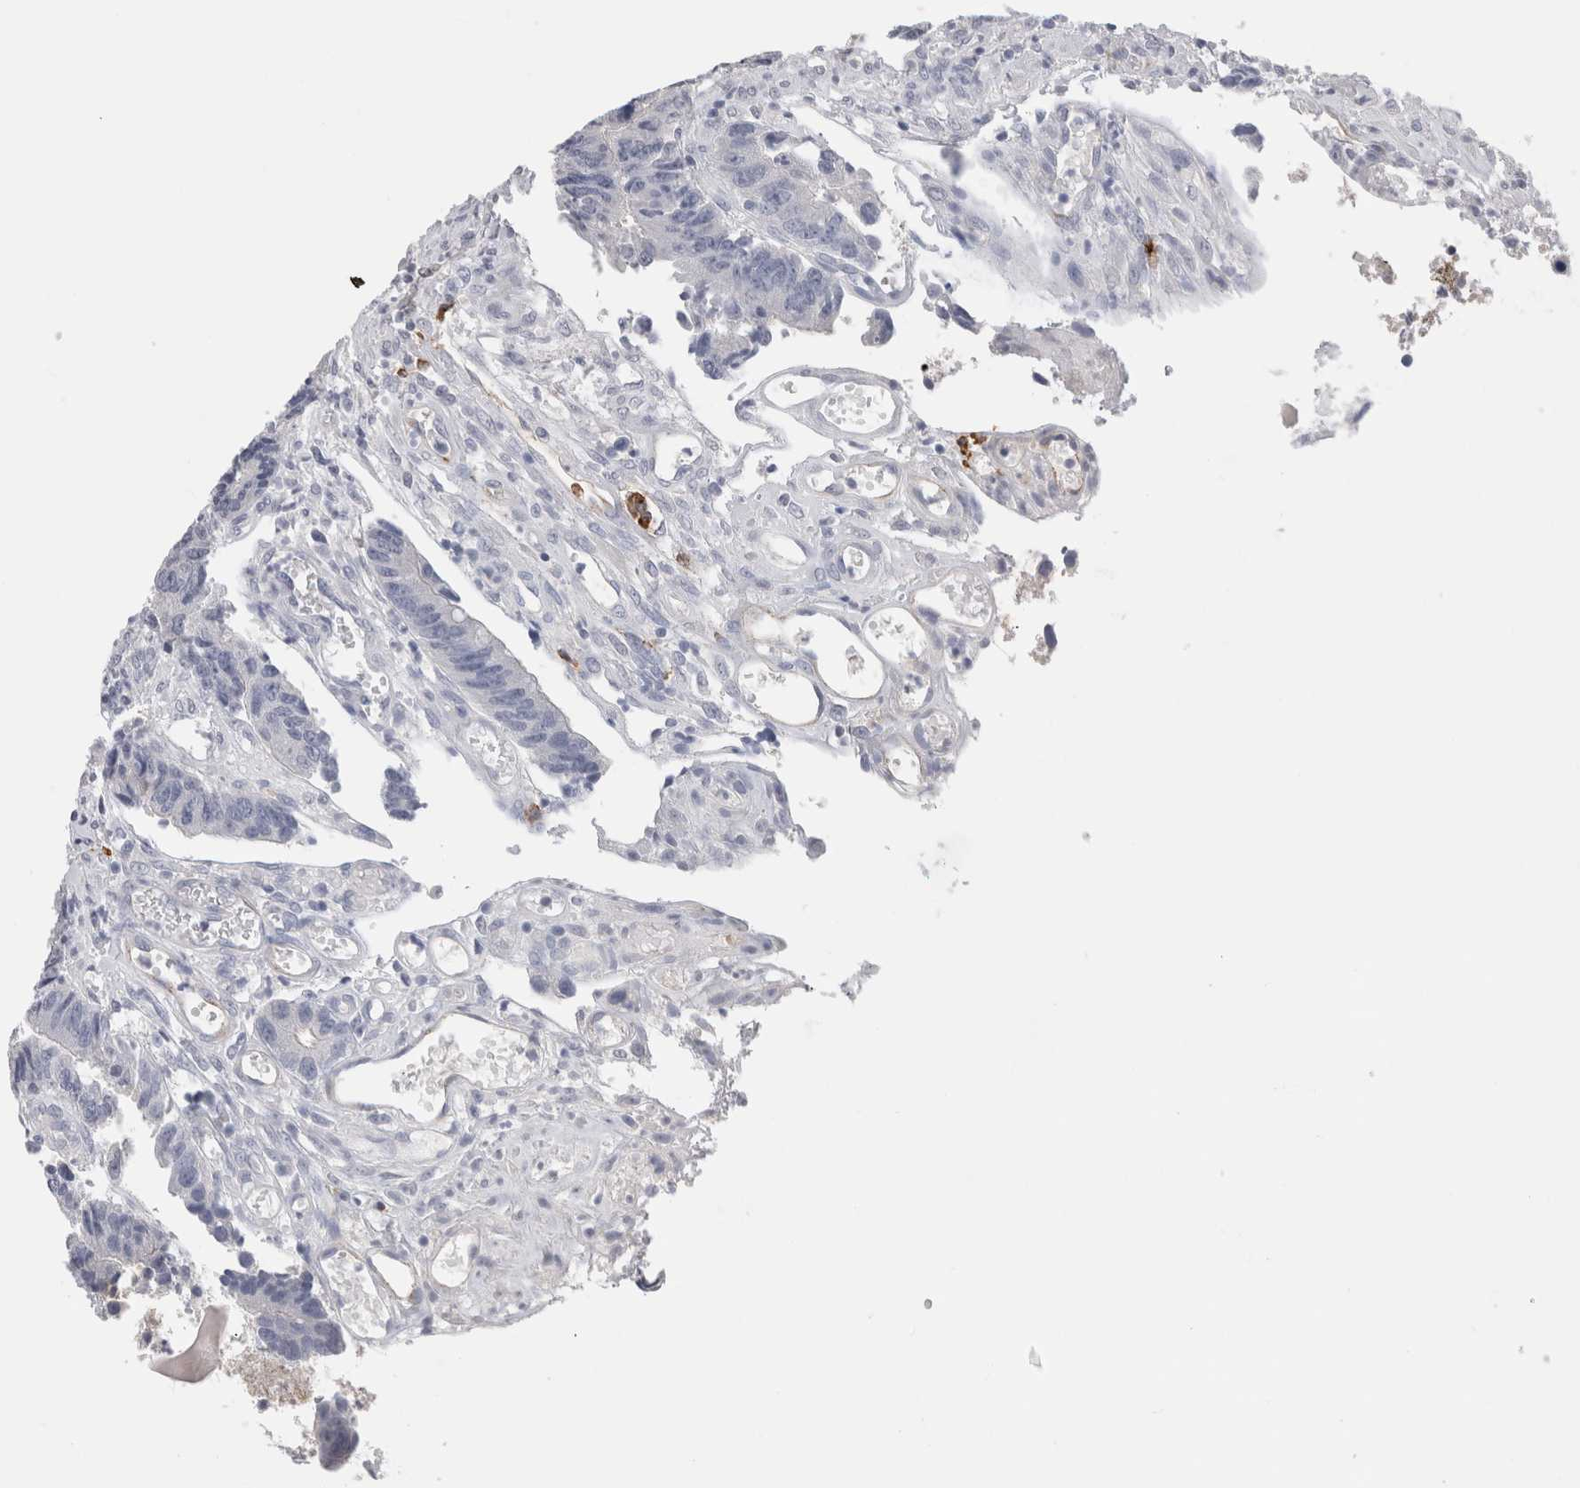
{"staining": {"intensity": "negative", "quantity": "none", "location": "none"}, "tissue": "colorectal cancer", "cell_type": "Tumor cells", "image_type": "cancer", "snomed": [{"axis": "morphology", "description": "Adenocarcinoma, NOS"}, {"axis": "topography", "description": "Rectum"}], "caption": "Immunohistochemistry (IHC) micrograph of human colorectal cancer (adenocarcinoma) stained for a protein (brown), which exhibits no expression in tumor cells. Brightfield microscopy of IHC stained with DAB (brown) and hematoxylin (blue), captured at high magnification.", "gene": "LAMP3", "patient": {"sex": "male", "age": 84}}